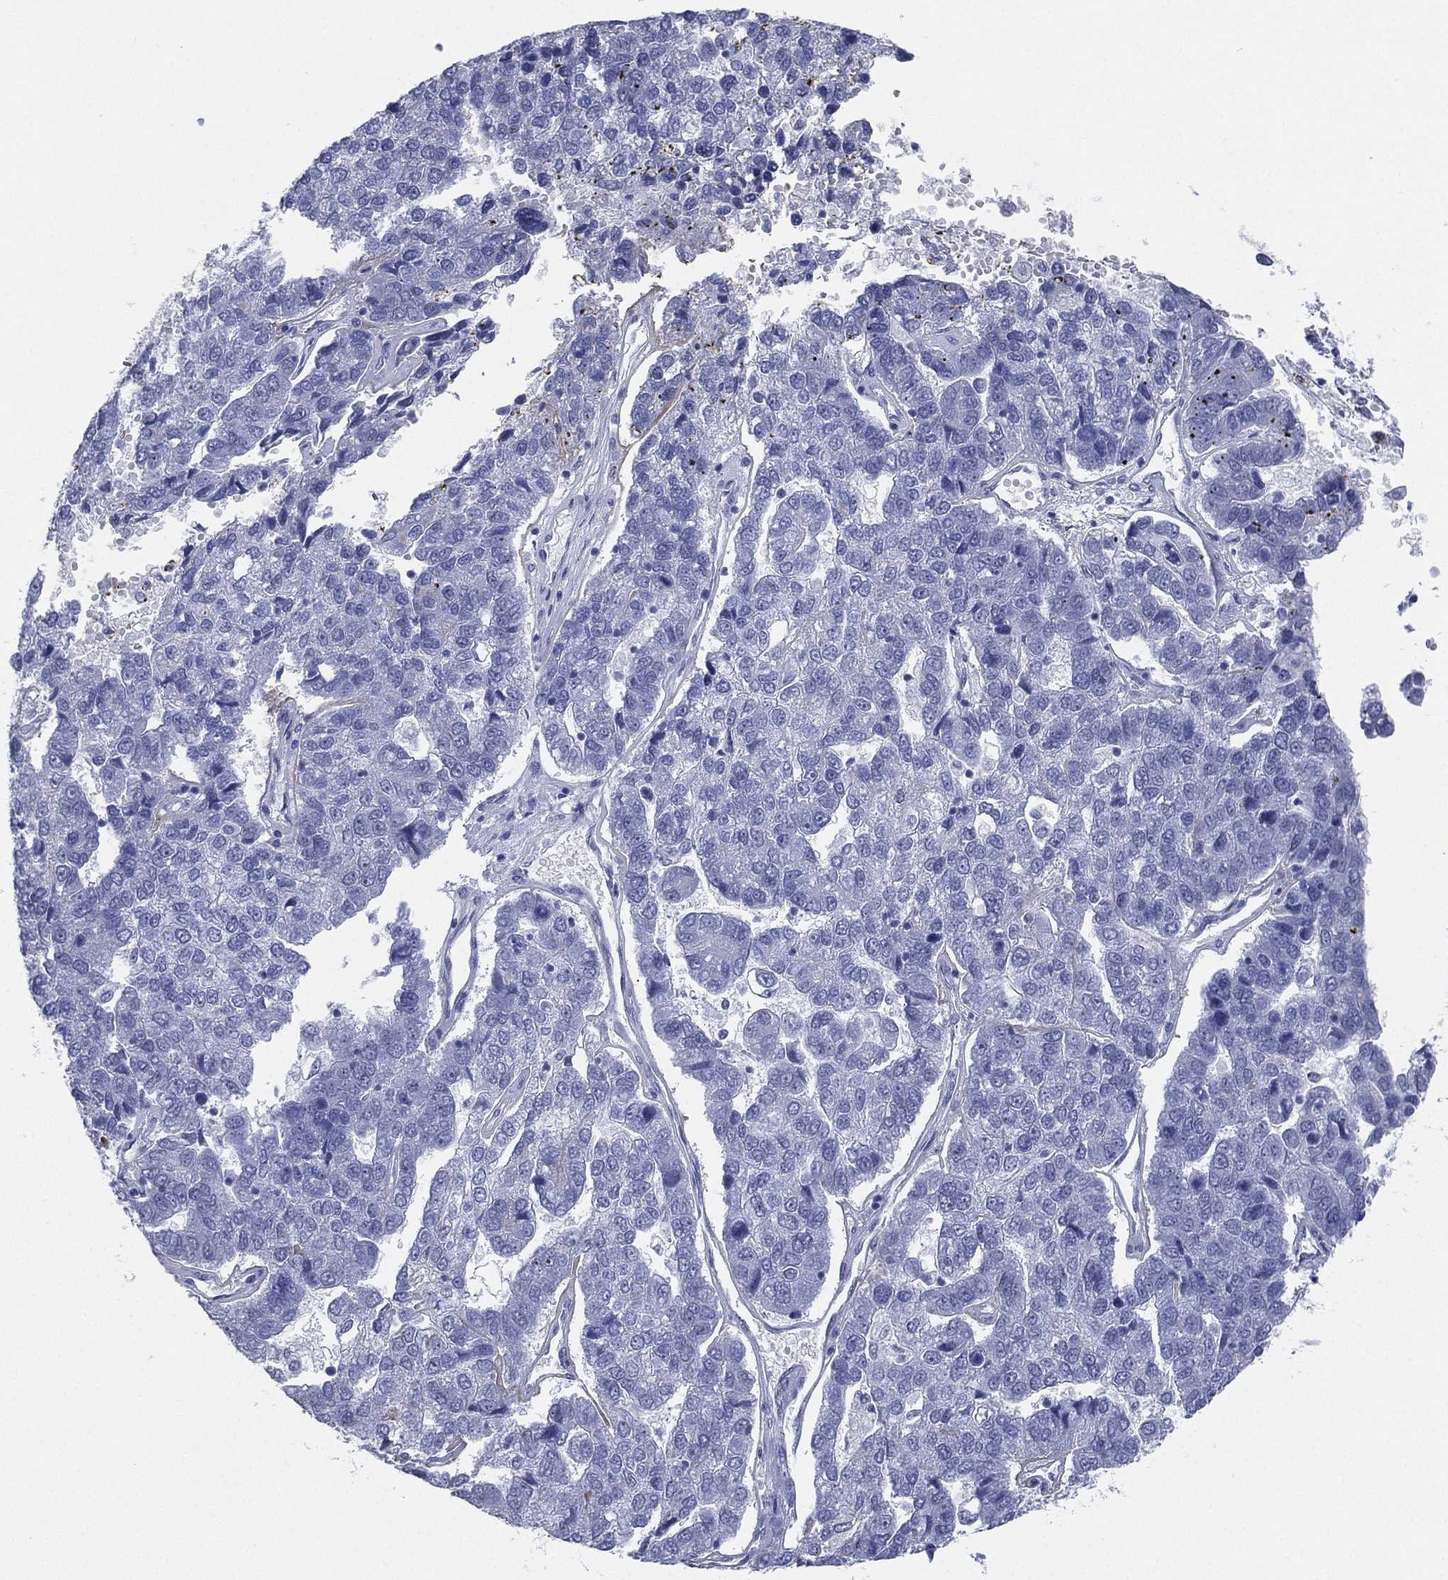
{"staining": {"intensity": "negative", "quantity": "none", "location": "none"}, "tissue": "pancreatic cancer", "cell_type": "Tumor cells", "image_type": "cancer", "snomed": [{"axis": "morphology", "description": "Adenocarcinoma, NOS"}, {"axis": "topography", "description": "Pancreas"}], "caption": "The histopathology image shows no staining of tumor cells in pancreatic adenocarcinoma.", "gene": "CD22", "patient": {"sex": "female", "age": 61}}